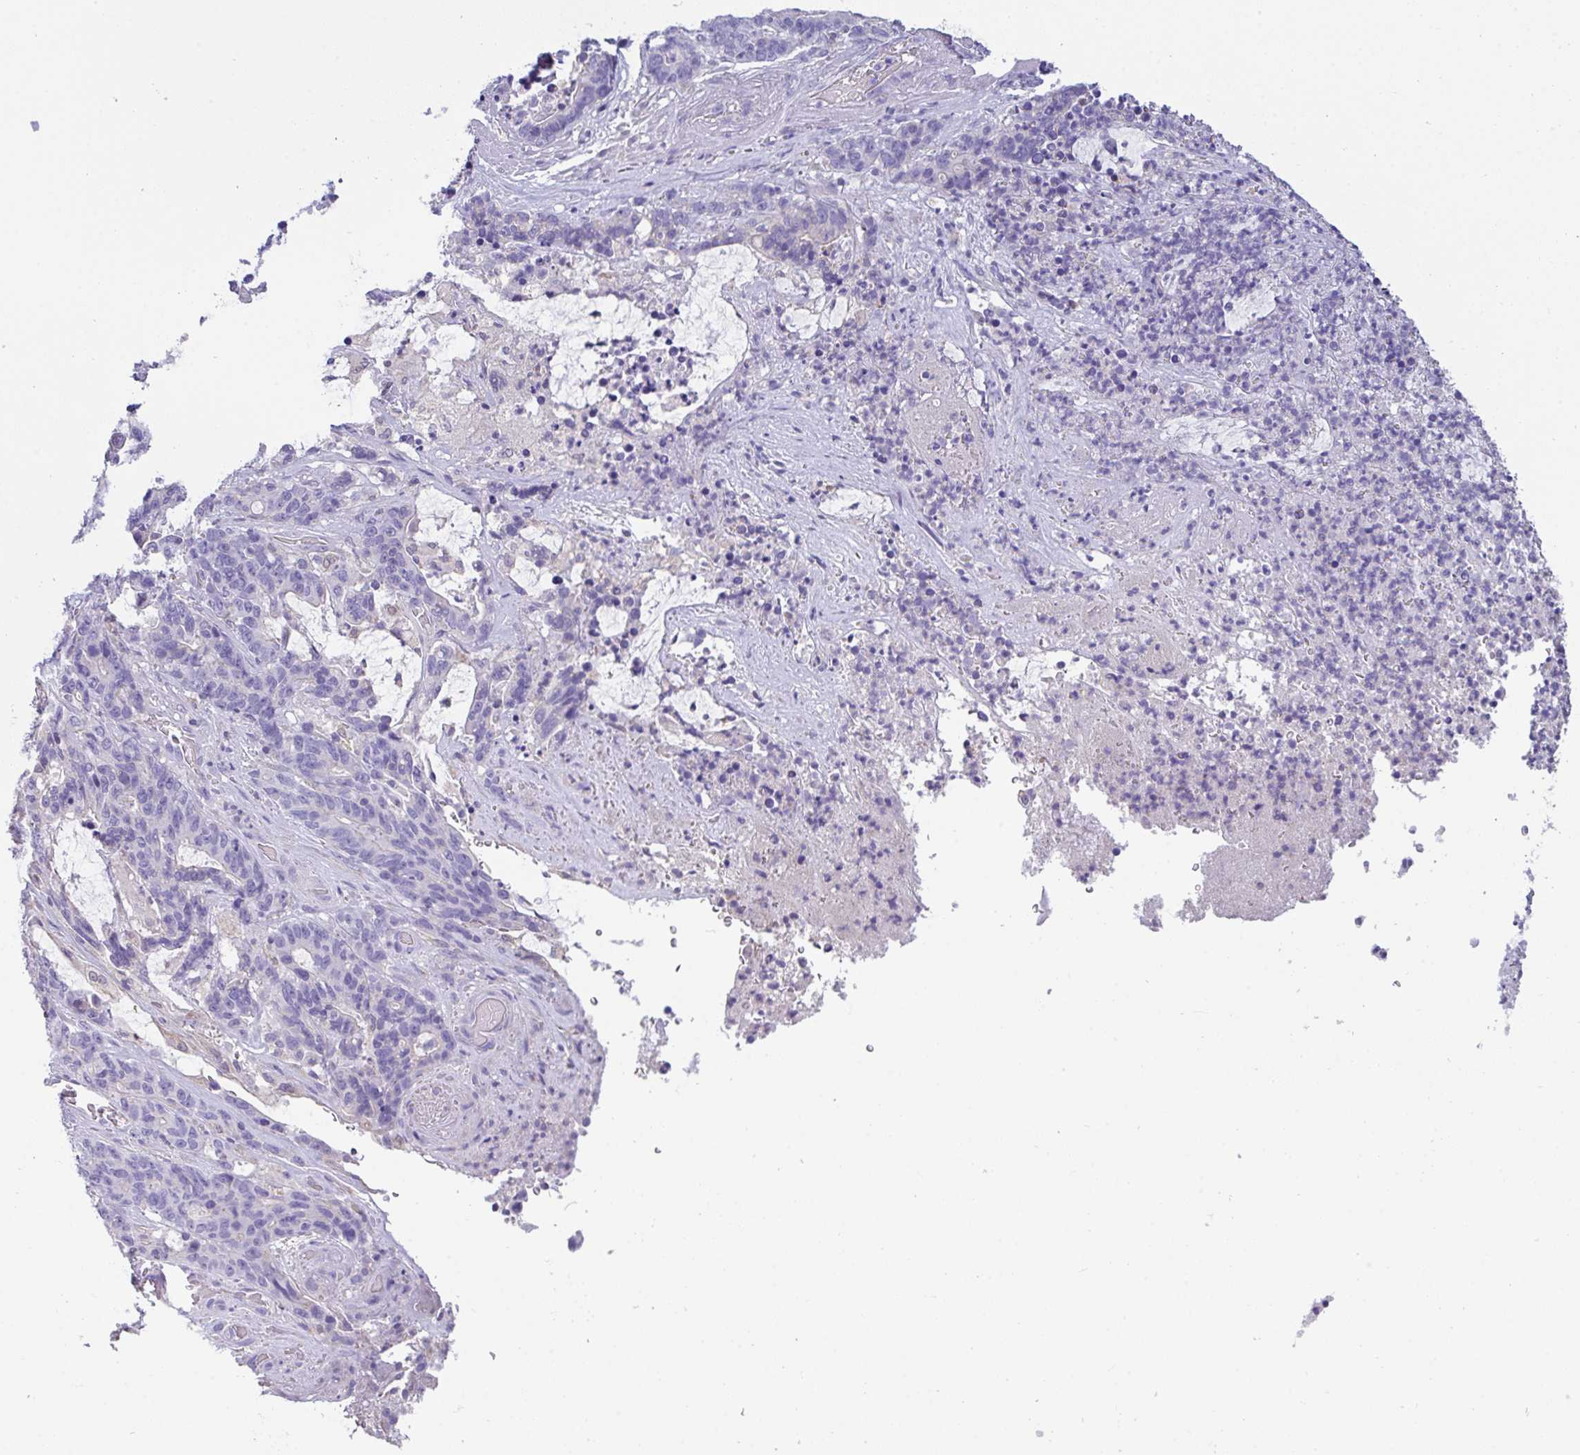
{"staining": {"intensity": "negative", "quantity": "none", "location": "none"}, "tissue": "stomach cancer", "cell_type": "Tumor cells", "image_type": "cancer", "snomed": [{"axis": "morphology", "description": "Normal tissue, NOS"}, {"axis": "morphology", "description": "Adenocarcinoma, NOS"}, {"axis": "topography", "description": "Stomach"}], "caption": "This is an IHC histopathology image of stomach cancer. There is no positivity in tumor cells.", "gene": "CA10", "patient": {"sex": "female", "age": 64}}